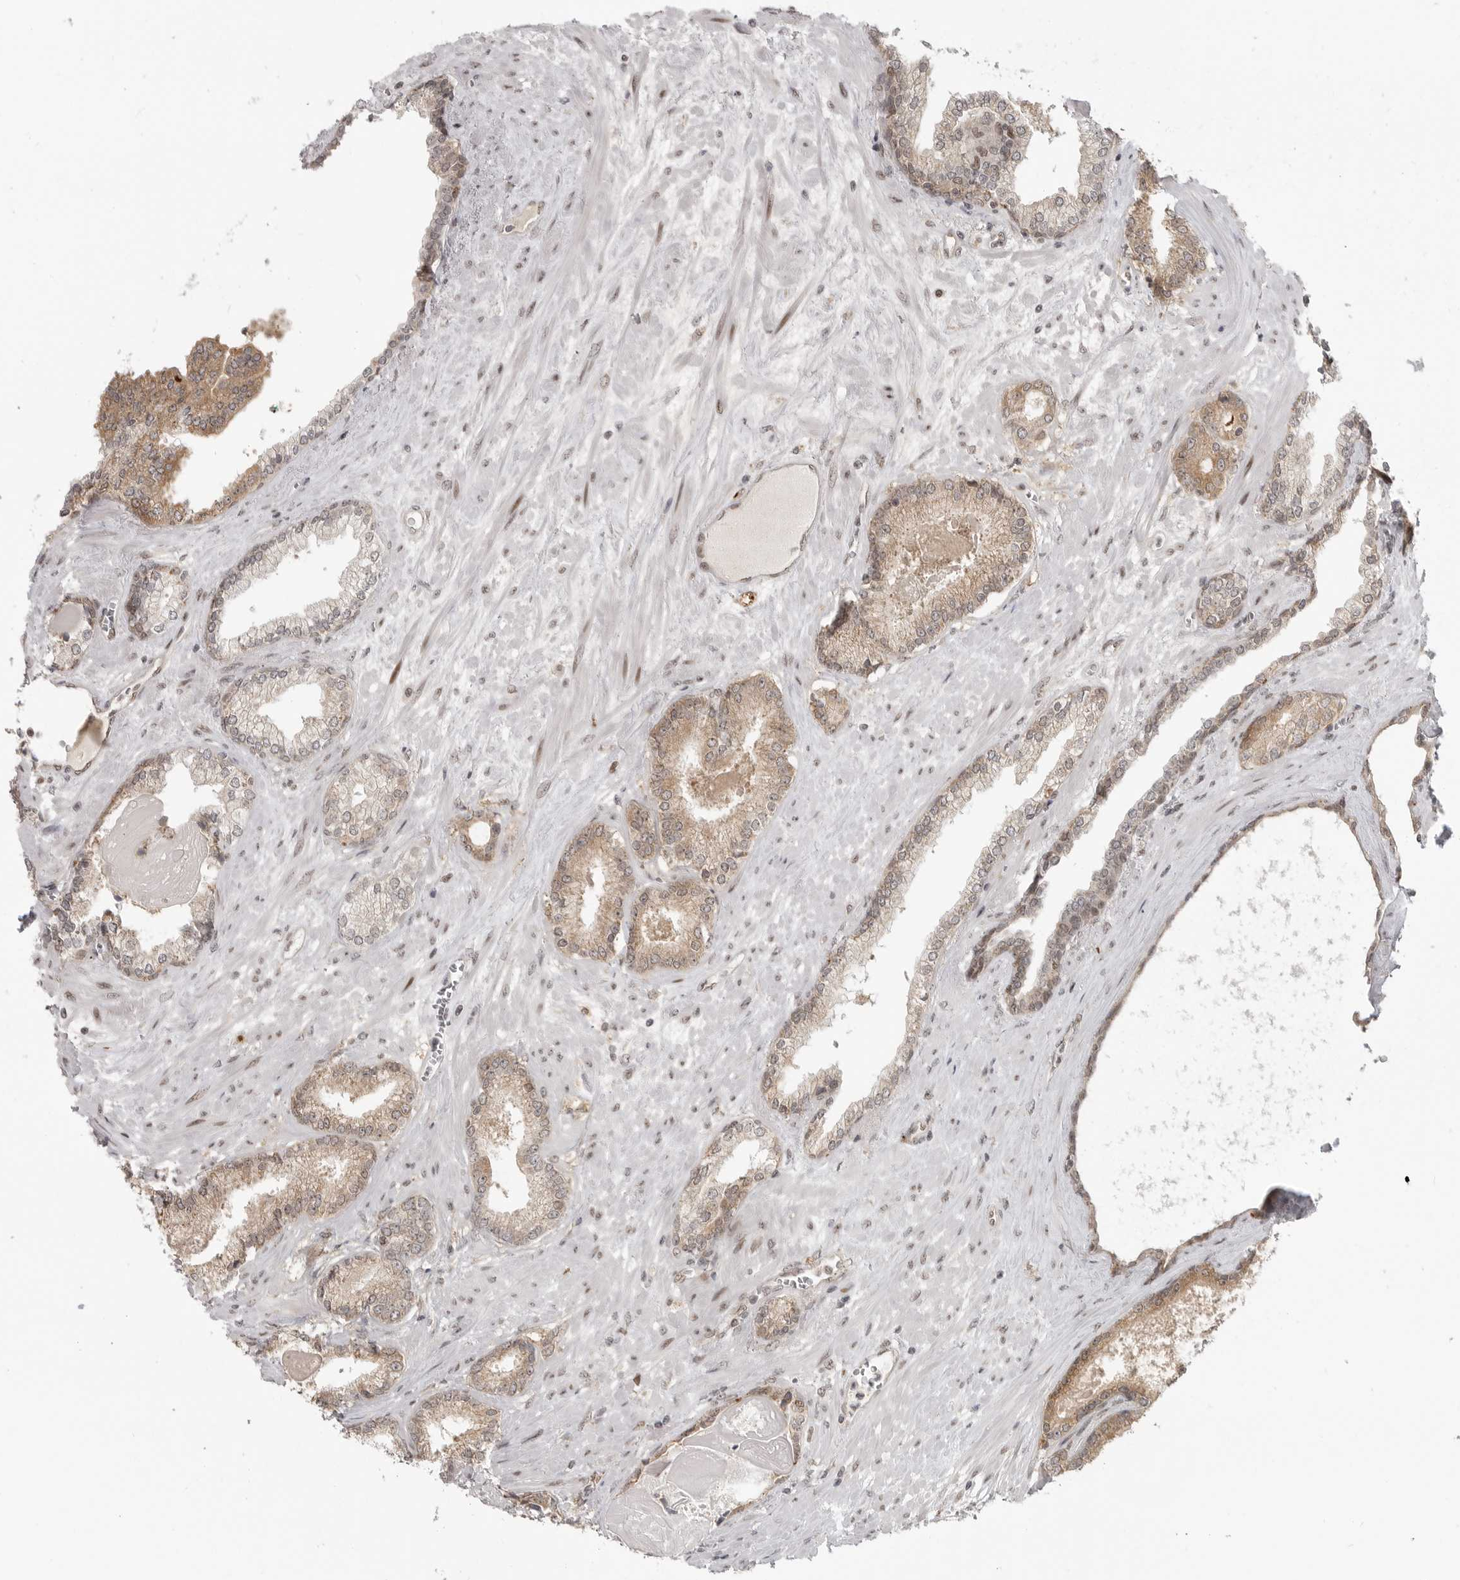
{"staining": {"intensity": "moderate", "quantity": ">75%", "location": "cytoplasmic/membranous"}, "tissue": "prostate cancer", "cell_type": "Tumor cells", "image_type": "cancer", "snomed": [{"axis": "morphology", "description": "Adenocarcinoma, Low grade"}, {"axis": "topography", "description": "Prostate"}], "caption": "High-magnification brightfield microscopy of prostate cancer (low-grade adenocarcinoma) stained with DAB (3,3'-diaminobenzidine) (brown) and counterstained with hematoxylin (blue). tumor cells exhibit moderate cytoplasmic/membranous positivity is identified in about>75% of cells.", "gene": "CEP295NL", "patient": {"sex": "male", "age": 70}}